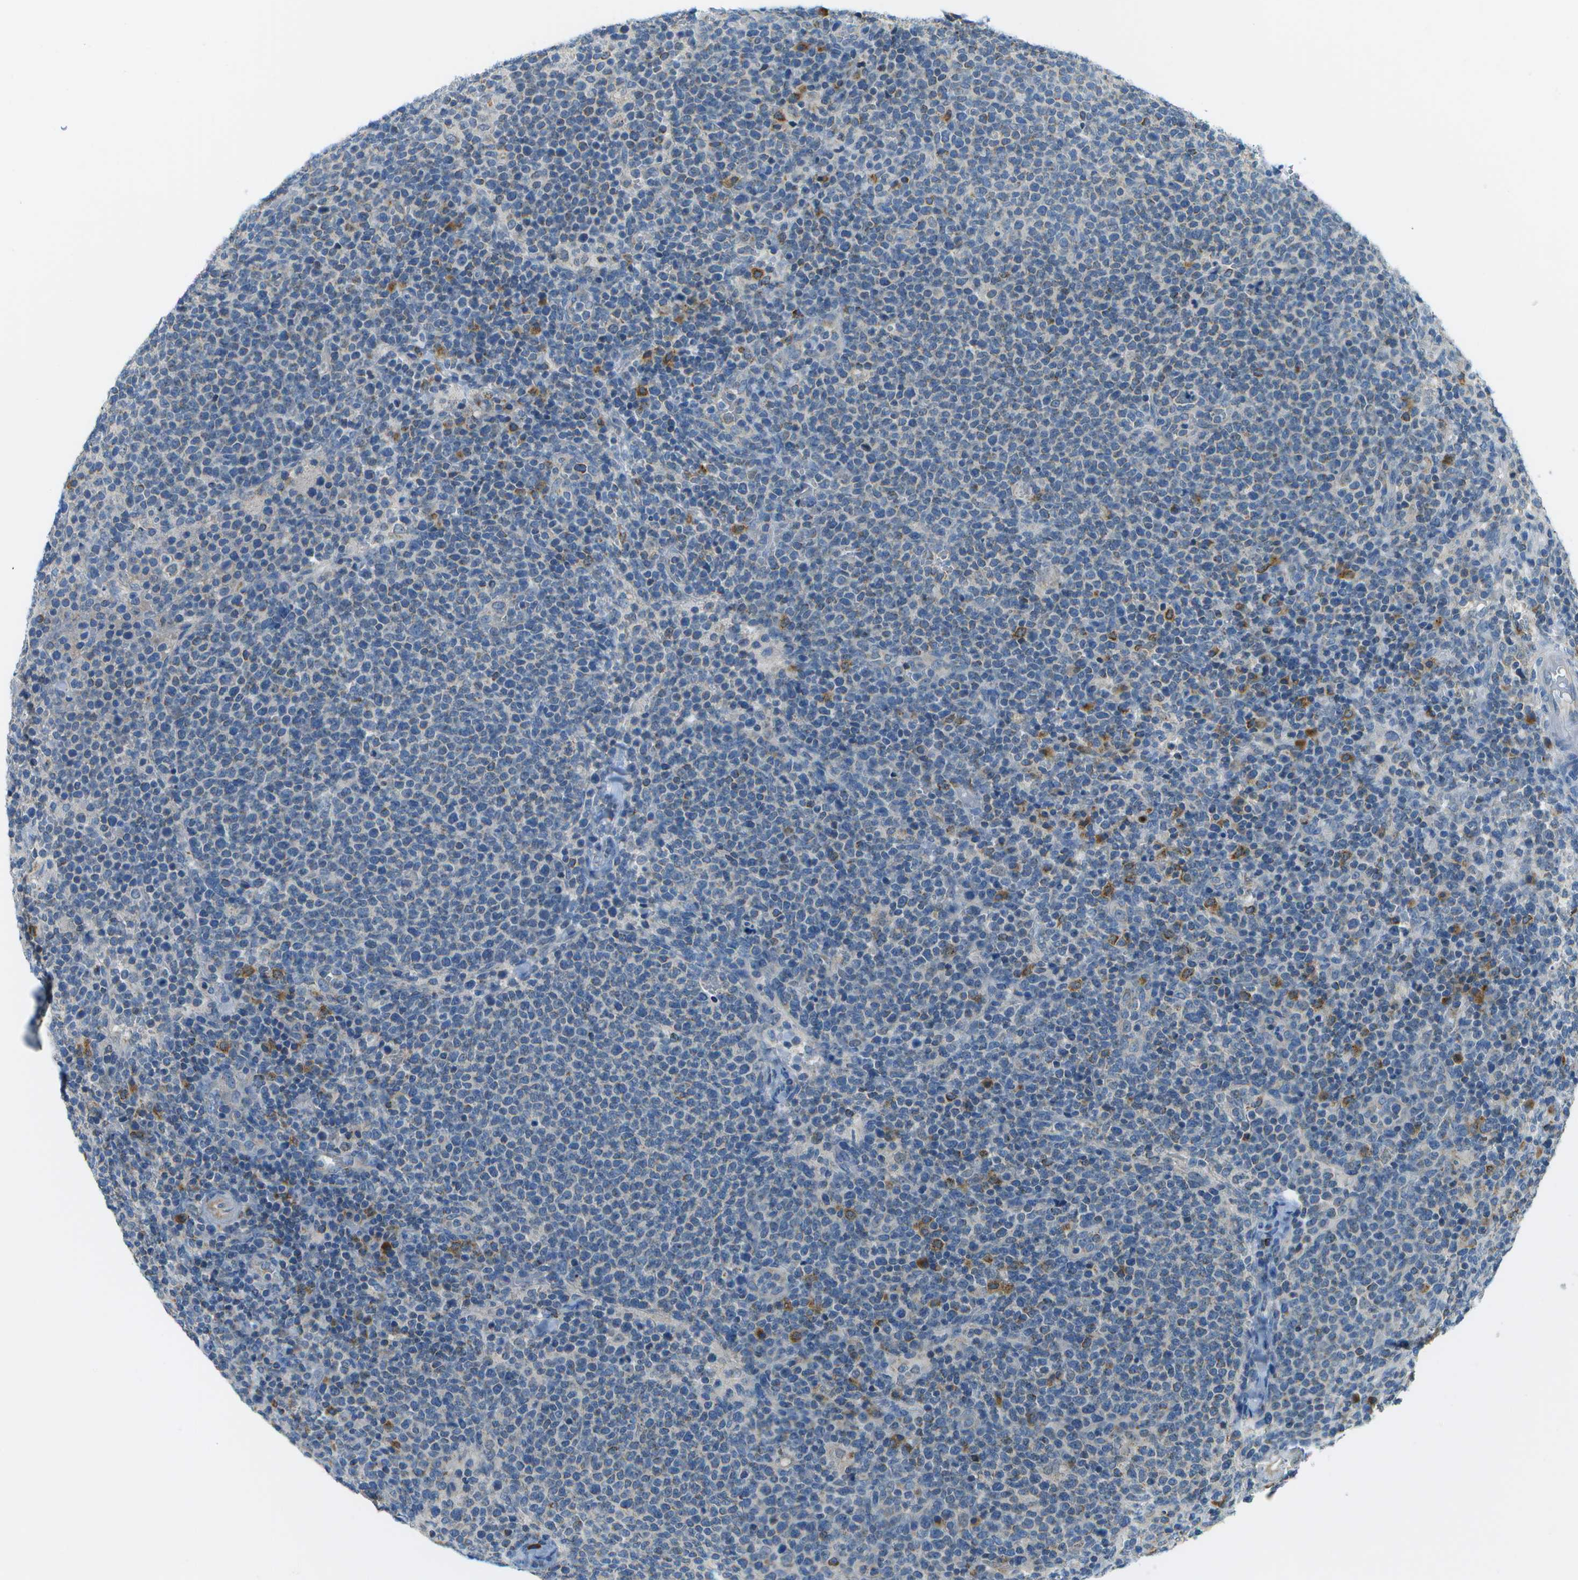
{"staining": {"intensity": "negative", "quantity": "none", "location": "none"}, "tissue": "lymphoma", "cell_type": "Tumor cells", "image_type": "cancer", "snomed": [{"axis": "morphology", "description": "Malignant lymphoma, non-Hodgkin's type, High grade"}, {"axis": "topography", "description": "Lymph node"}], "caption": "Photomicrograph shows no protein expression in tumor cells of high-grade malignant lymphoma, non-Hodgkin's type tissue.", "gene": "PTGIS", "patient": {"sex": "male", "age": 61}}